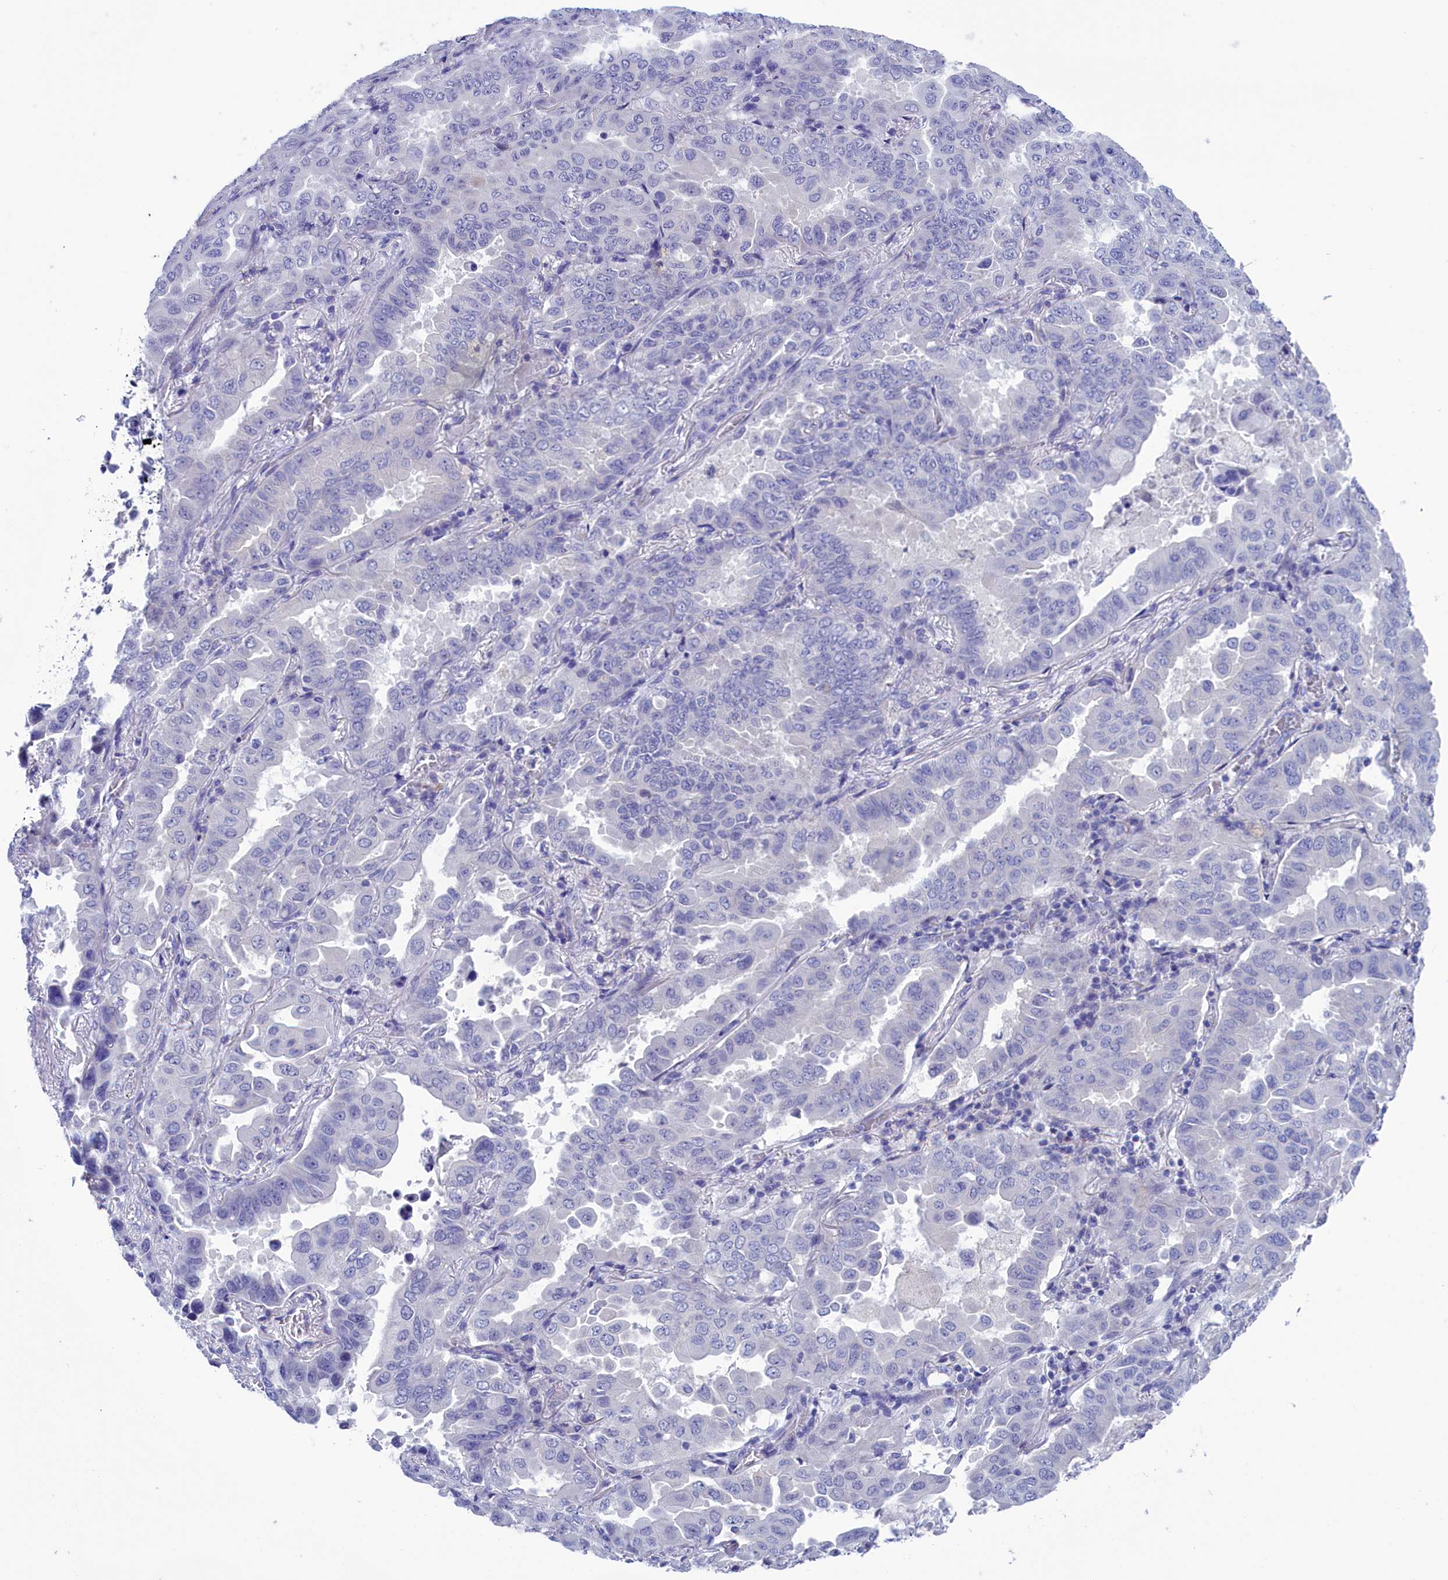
{"staining": {"intensity": "negative", "quantity": "none", "location": "none"}, "tissue": "lung cancer", "cell_type": "Tumor cells", "image_type": "cancer", "snomed": [{"axis": "morphology", "description": "Adenocarcinoma, NOS"}, {"axis": "topography", "description": "Lung"}], "caption": "Lung adenocarcinoma stained for a protein using immunohistochemistry shows no staining tumor cells.", "gene": "VPS35L", "patient": {"sex": "male", "age": 64}}